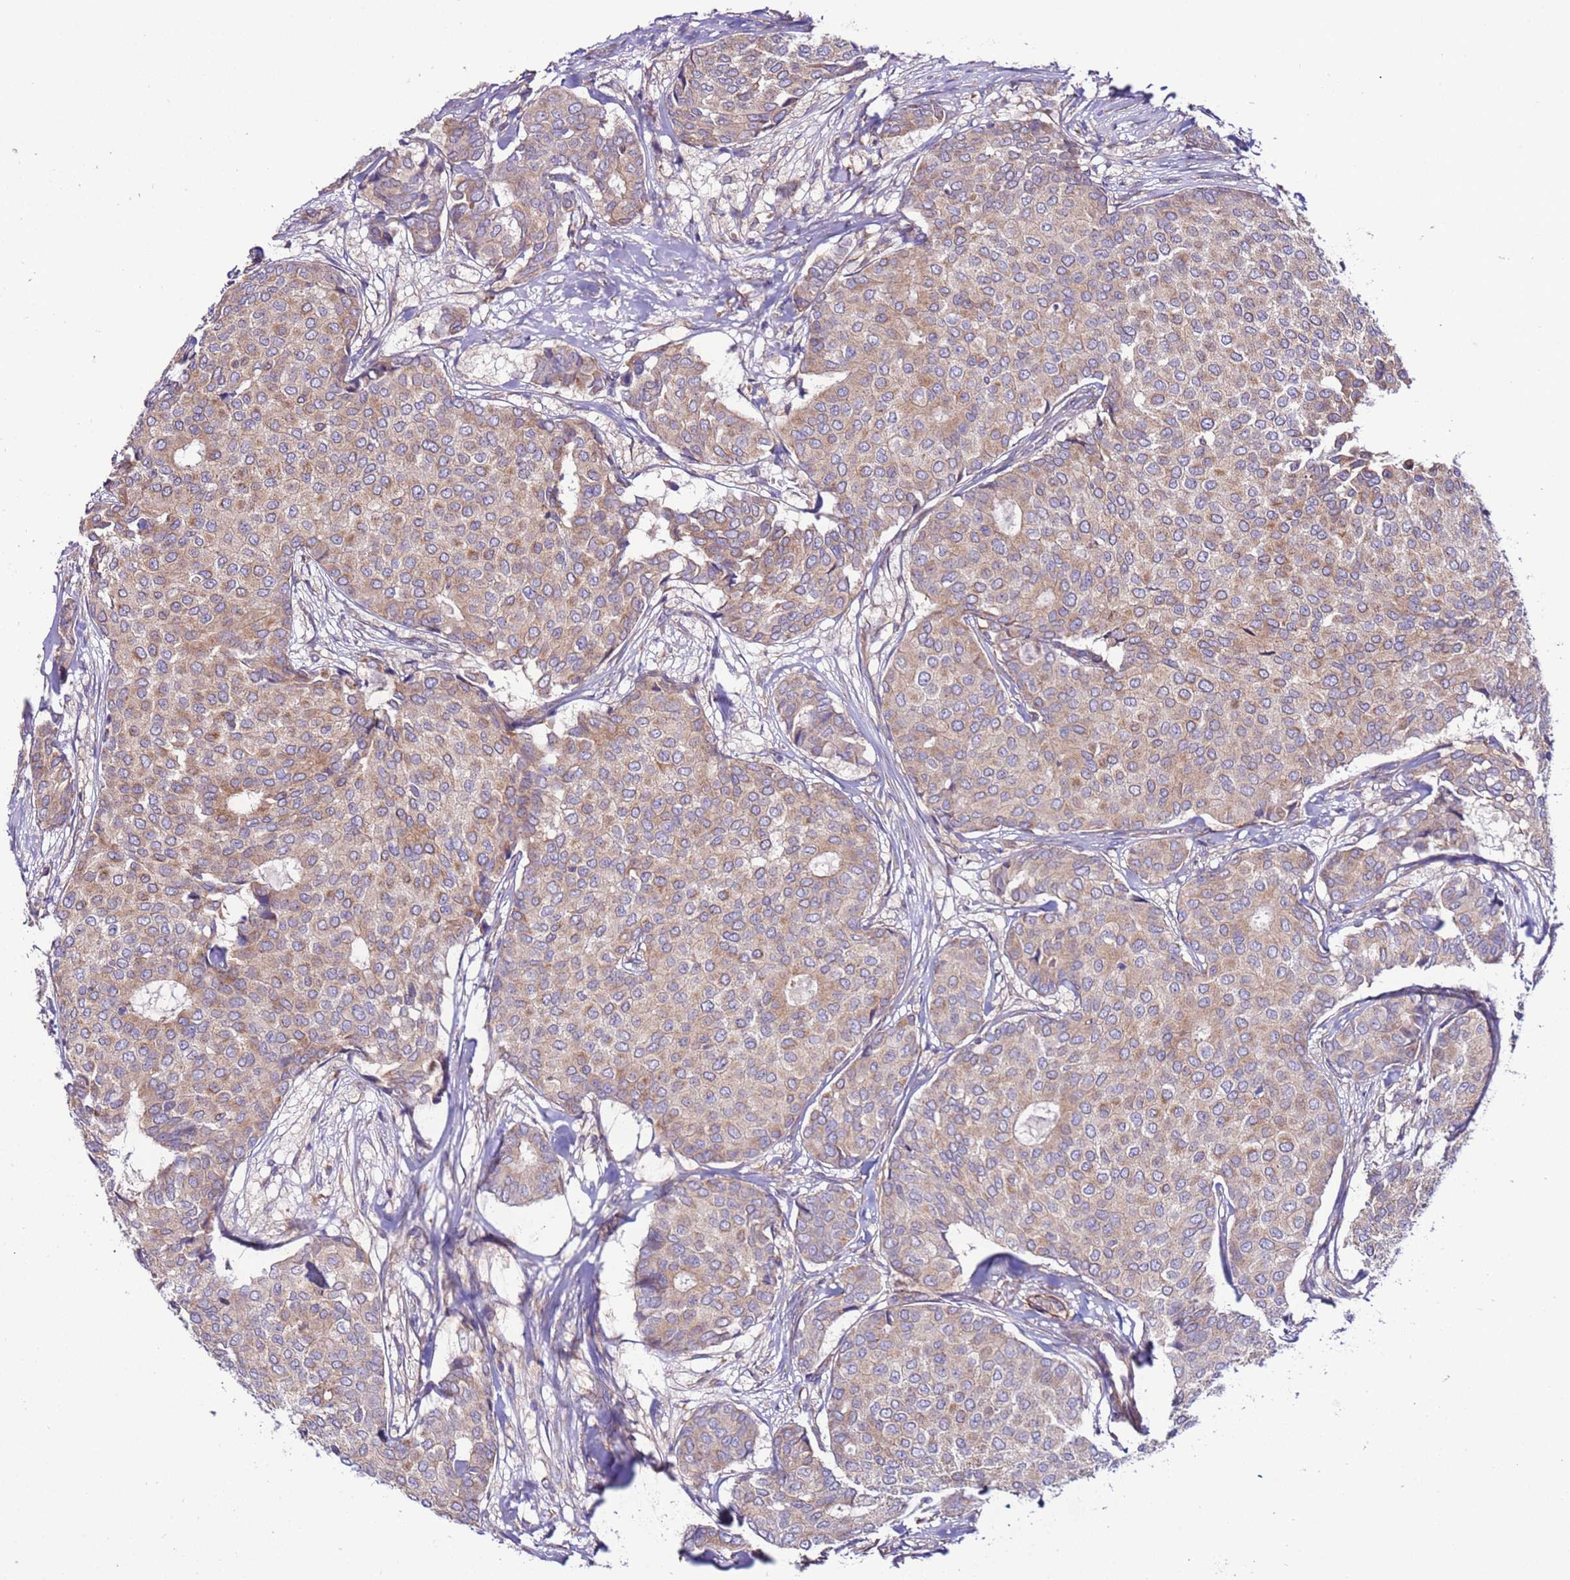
{"staining": {"intensity": "weak", "quantity": "25%-75%", "location": "cytoplasmic/membranous"}, "tissue": "breast cancer", "cell_type": "Tumor cells", "image_type": "cancer", "snomed": [{"axis": "morphology", "description": "Duct carcinoma"}, {"axis": "topography", "description": "Breast"}], "caption": "Immunohistochemistry image of neoplastic tissue: breast intraductal carcinoma stained using IHC displays low levels of weak protein expression localized specifically in the cytoplasmic/membranous of tumor cells, appearing as a cytoplasmic/membranous brown color.", "gene": "SPCS1", "patient": {"sex": "female", "age": 75}}